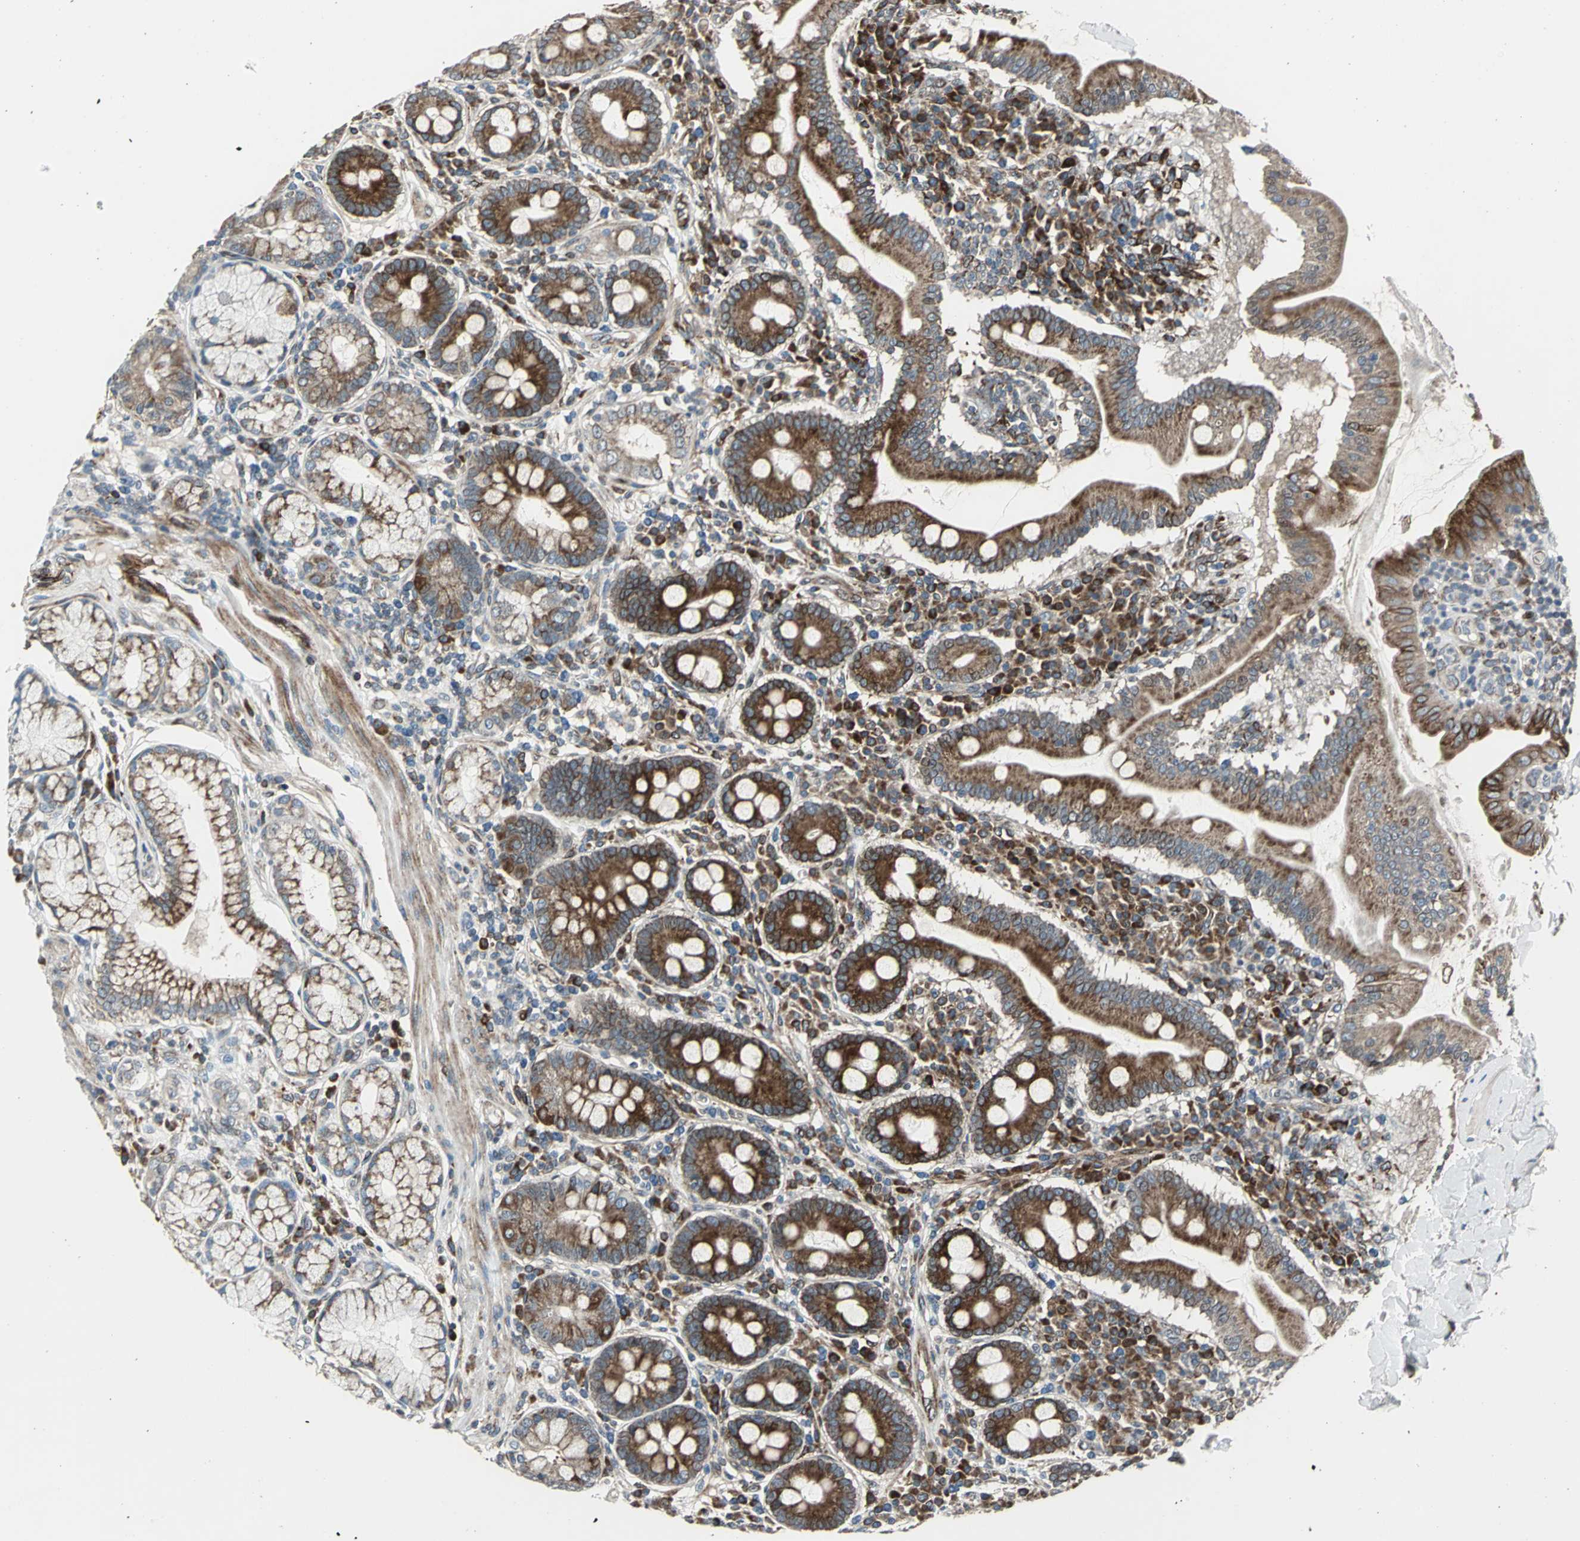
{"staining": {"intensity": "strong", "quantity": ">75%", "location": "cytoplasmic/membranous"}, "tissue": "duodenum", "cell_type": "Glandular cells", "image_type": "normal", "snomed": [{"axis": "morphology", "description": "Normal tissue, NOS"}, {"axis": "topography", "description": "Duodenum"}], "caption": "Immunohistochemistry photomicrograph of benign duodenum stained for a protein (brown), which displays high levels of strong cytoplasmic/membranous positivity in about >75% of glandular cells.", "gene": "HTATIP2", "patient": {"sex": "male", "age": 50}}